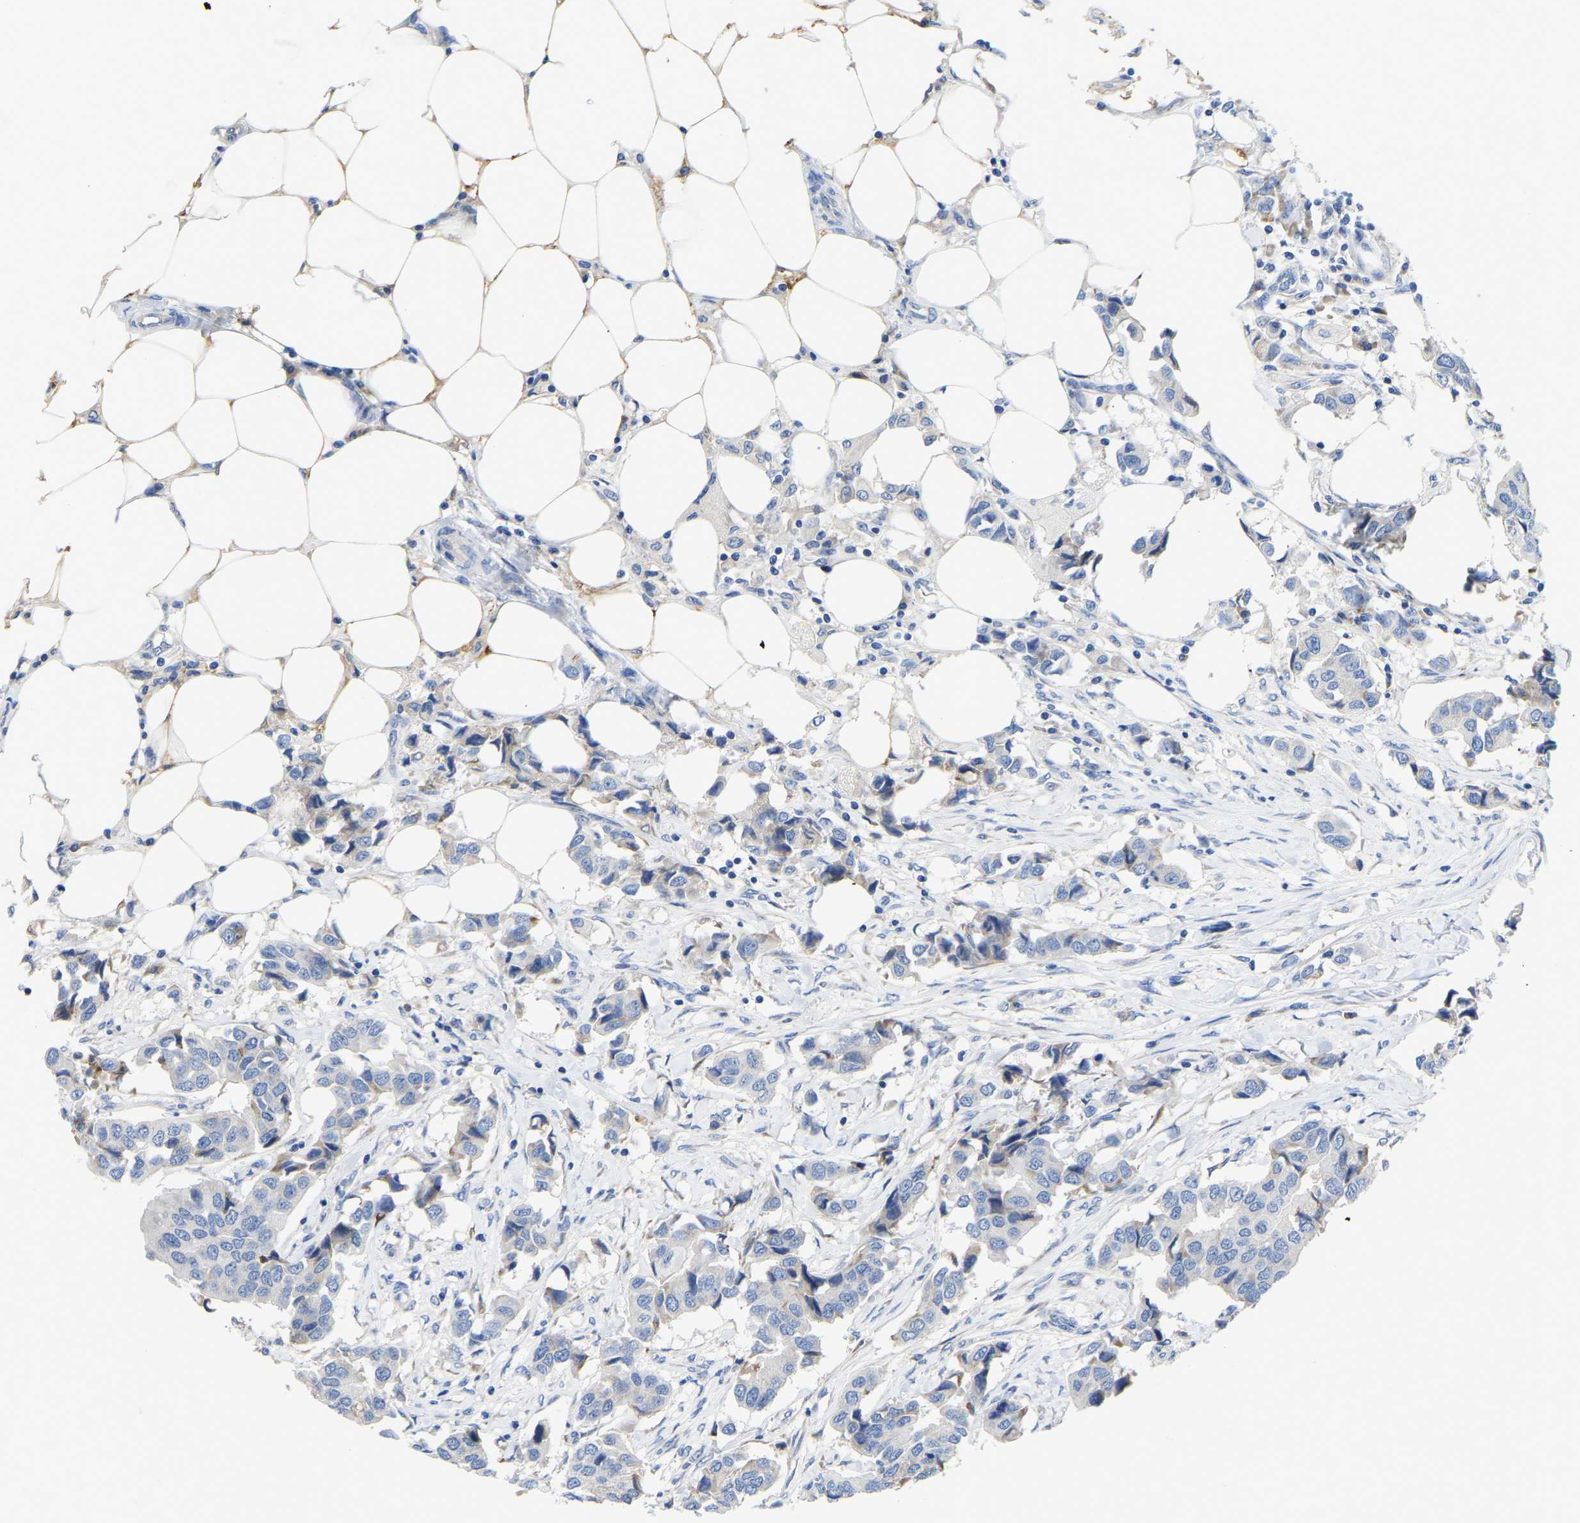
{"staining": {"intensity": "negative", "quantity": "none", "location": "none"}, "tissue": "breast cancer", "cell_type": "Tumor cells", "image_type": "cancer", "snomed": [{"axis": "morphology", "description": "Duct carcinoma"}, {"axis": "topography", "description": "Breast"}], "caption": "Invasive ductal carcinoma (breast) was stained to show a protein in brown. There is no significant staining in tumor cells.", "gene": "ABCA10", "patient": {"sex": "female", "age": 80}}